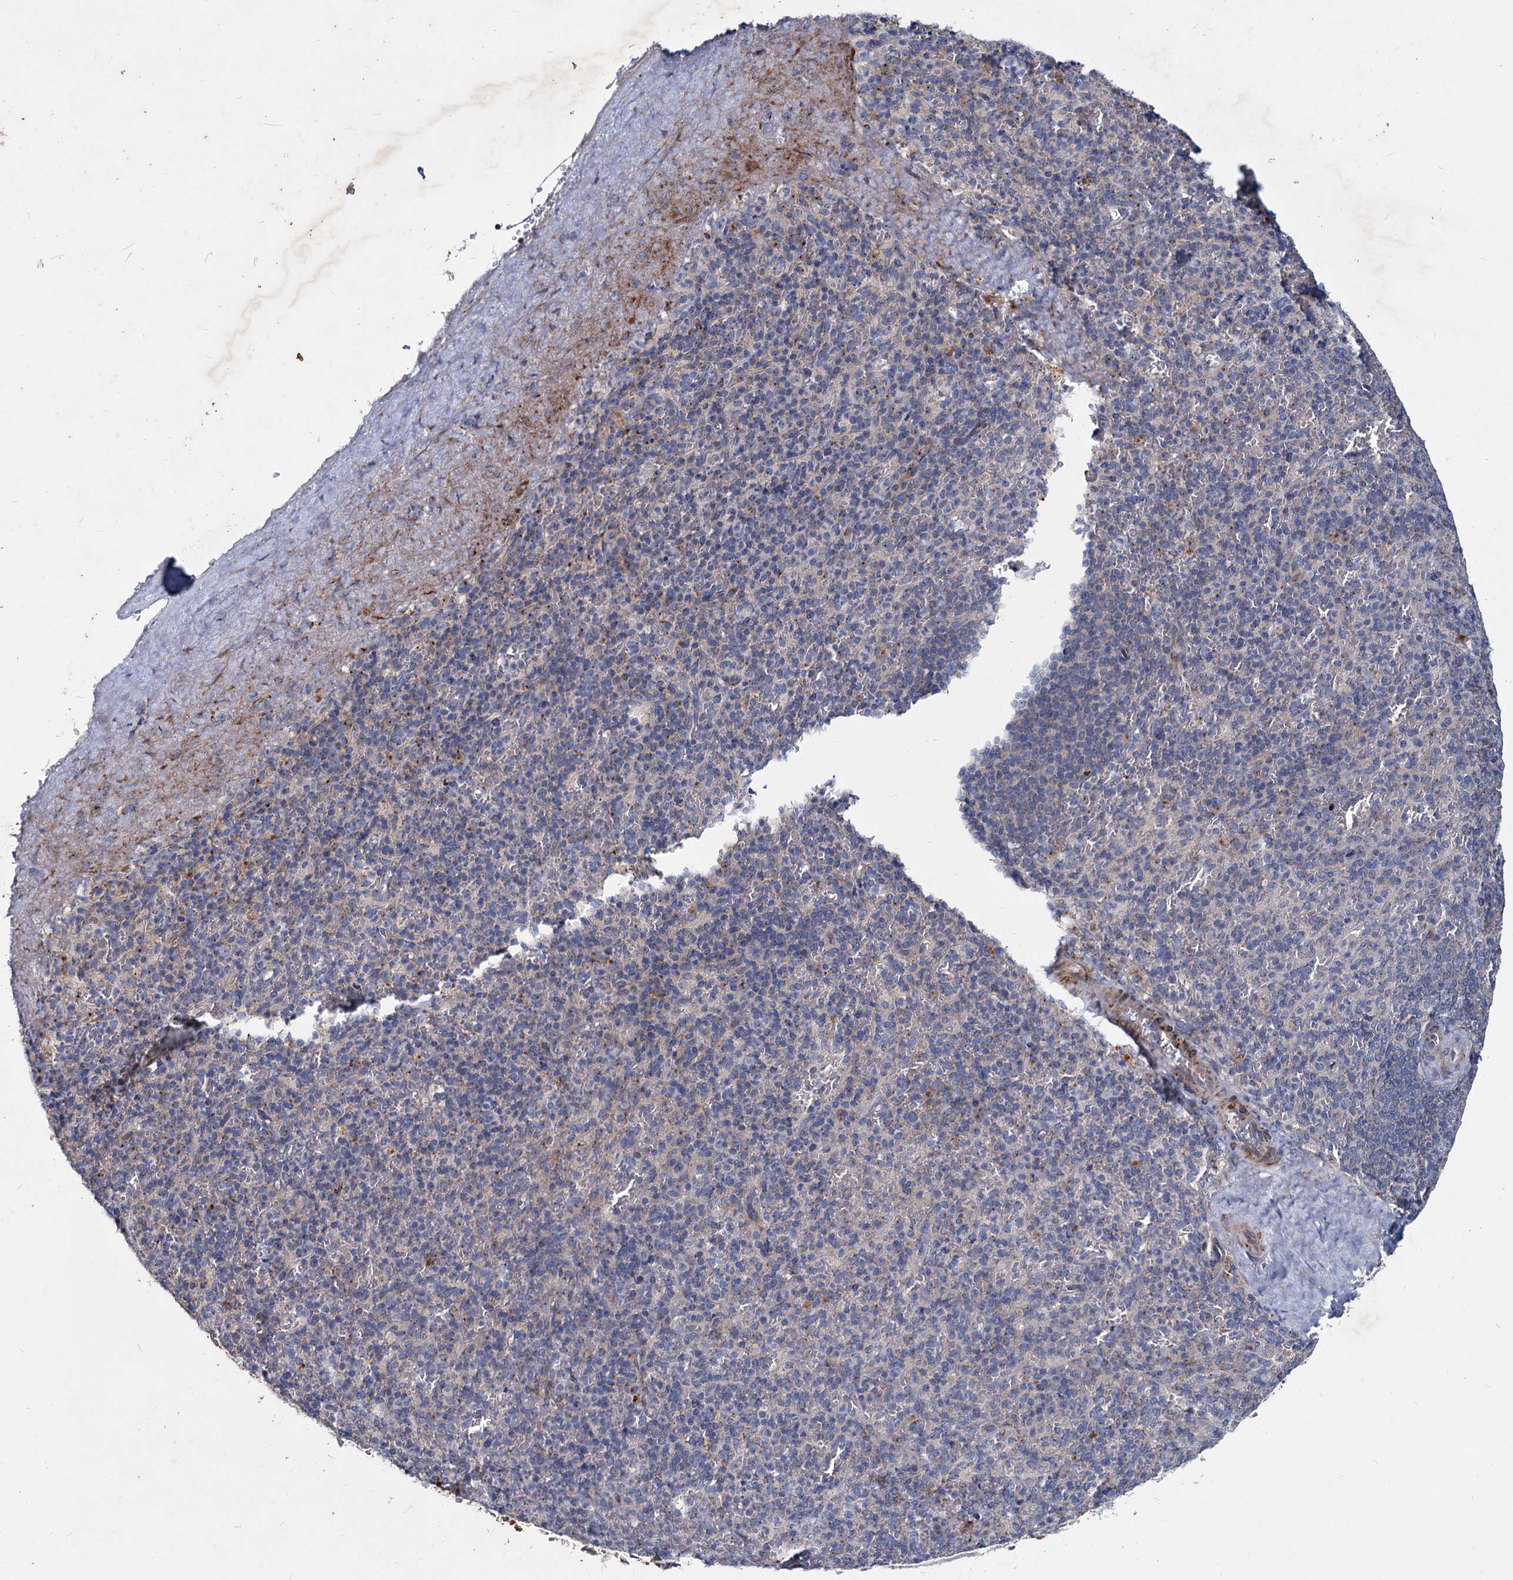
{"staining": {"intensity": "weak", "quantity": "<25%", "location": "cytoplasmic/membranous"}, "tissue": "spleen", "cell_type": "Cells in red pulp", "image_type": "normal", "snomed": [{"axis": "morphology", "description": "Normal tissue, NOS"}, {"axis": "topography", "description": "Spleen"}], "caption": "Cells in red pulp are negative for protein expression in unremarkable human spleen. (Brightfield microscopy of DAB immunohistochemistry (IHC) at high magnification).", "gene": "AGBL4", "patient": {"sex": "male", "age": 82}}